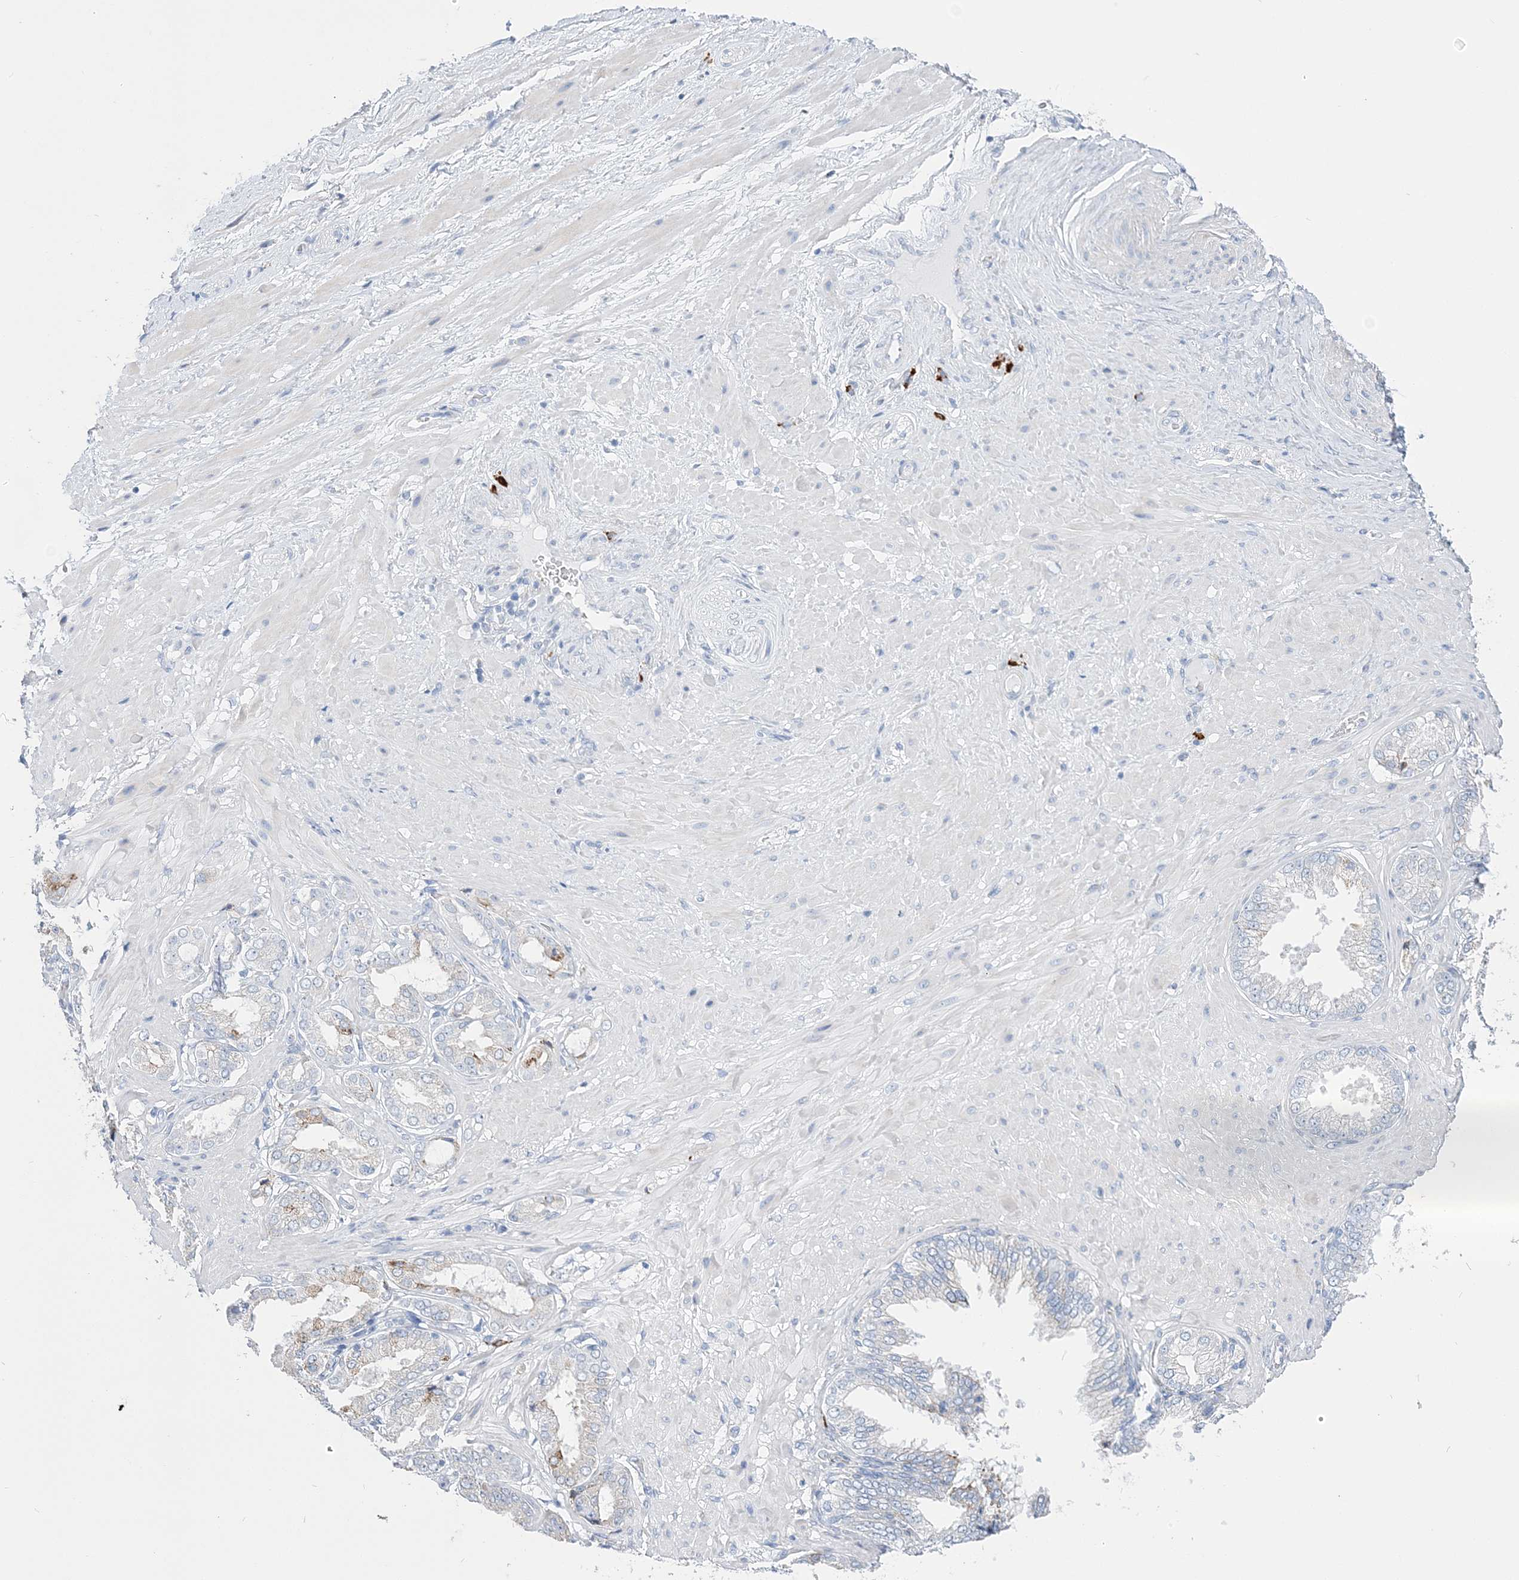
{"staining": {"intensity": "negative", "quantity": "none", "location": "none"}, "tissue": "adipose tissue", "cell_type": "Adipocytes", "image_type": "normal", "snomed": [{"axis": "morphology", "description": "Normal tissue, NOS"}, {"axis": "morphology", "description": "Adenocarcinoma, Low grade"}, {"axis": "topography", "description": "Prostate"}, {"axis": "topography", "description": "Peripheral nerve tissue"}], "caption": "Micrograph shows no protein expression in adipocytes of benign adipose tissue.", "gene": "TSPYL6", "patient": {"sex": "male", "age": 63}}